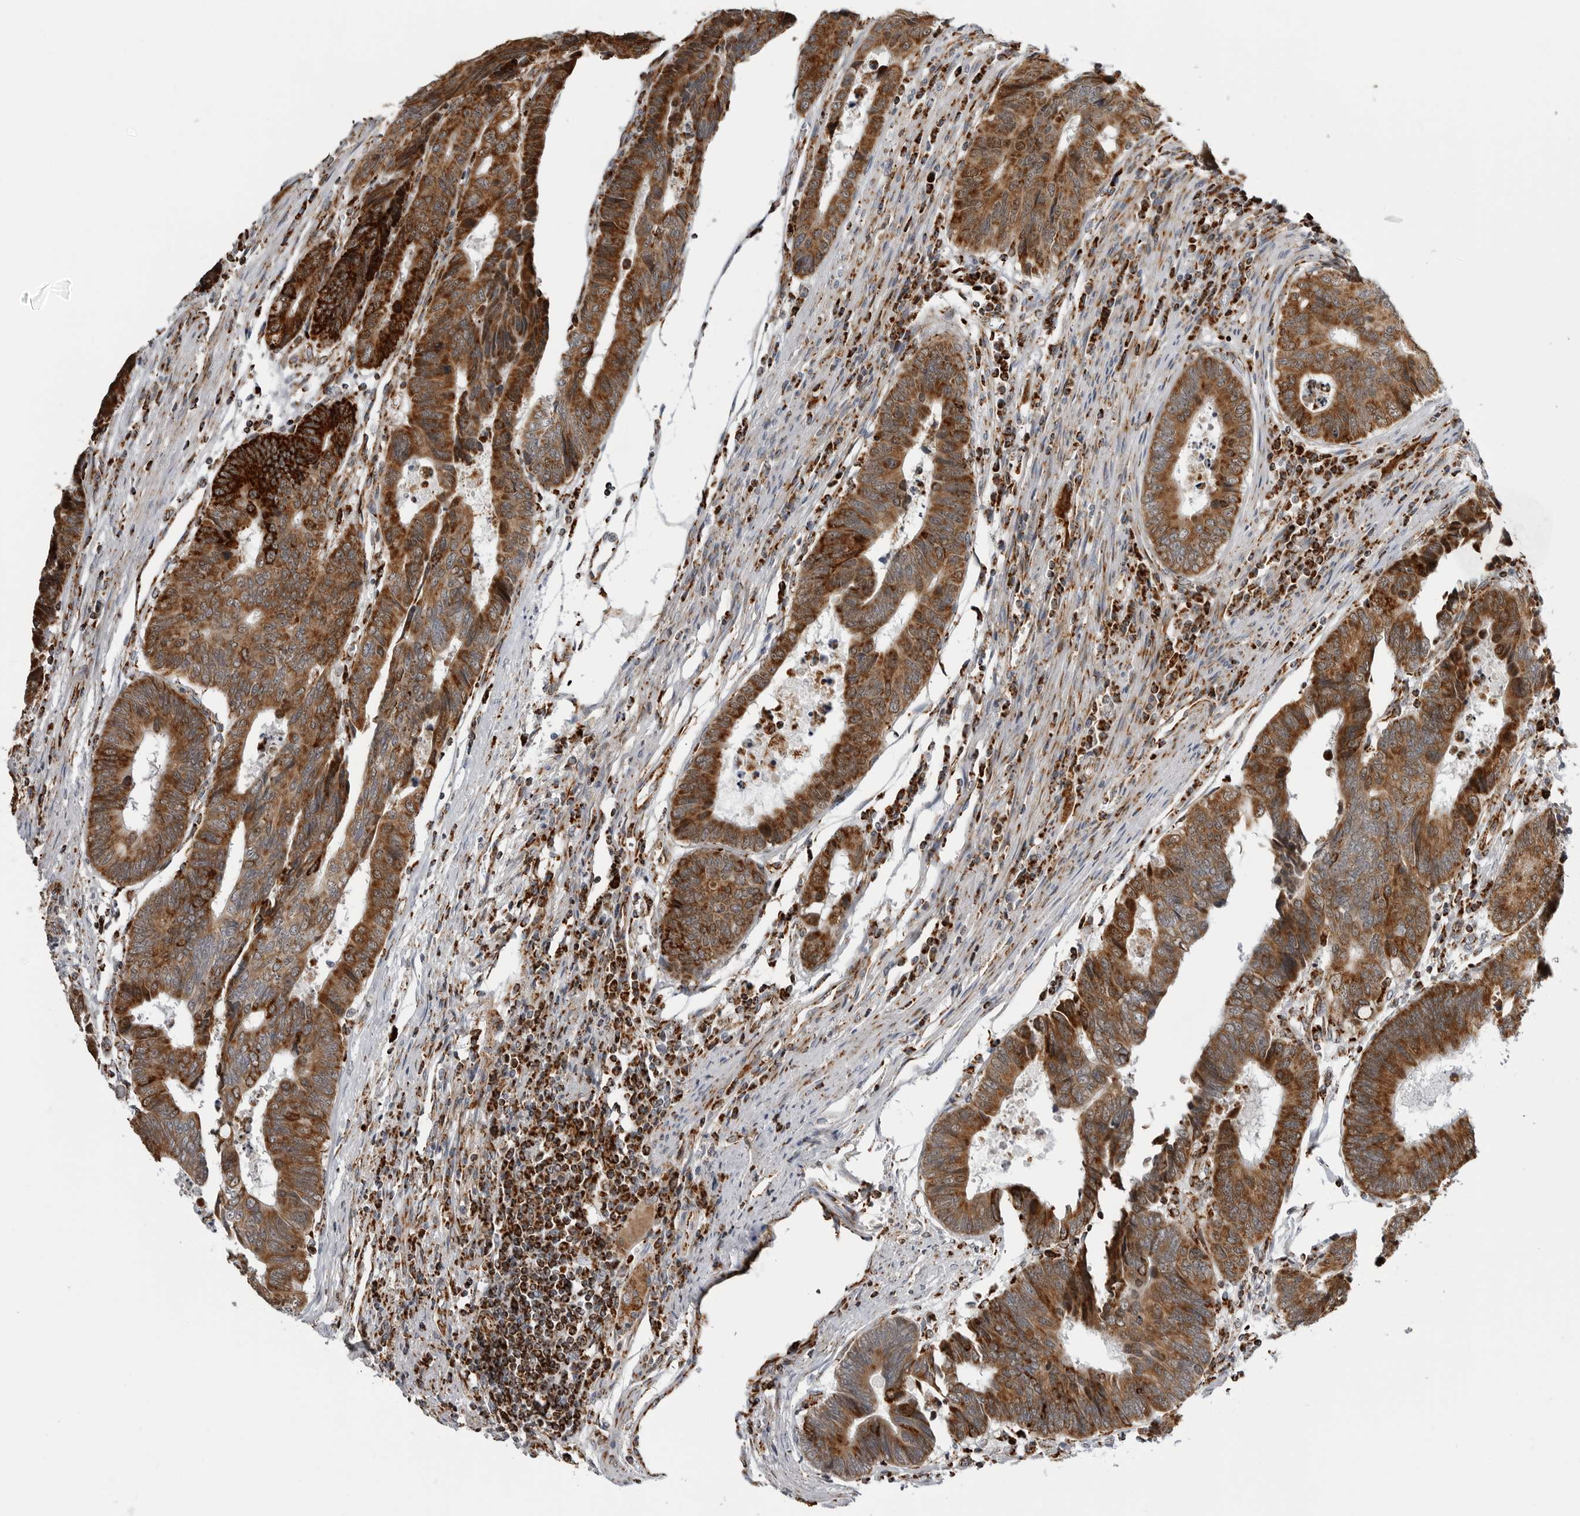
{"staining": {"intensity": "strong", "quantity": ">75%", "location": "cytoplasmic/membranous"}, "tissue": "colorectal cancer", "cell_type": "Tumor cells", "image_type": "cancer", "snomed": [{"axis": "morphology", "description": "Adenocarcinoma, NOS"}, {"axis": "topography", "description": "Rectum"}], "caption": "This photomicrograph reveals immunohistochemistry staining of human colorectal adenocarcinoma, with high strong cytoplasmic/membranous expression in approximately >75% of tumor cells.", "gene": "COX5A", "patient": {"sex": "male", "age": 84}}